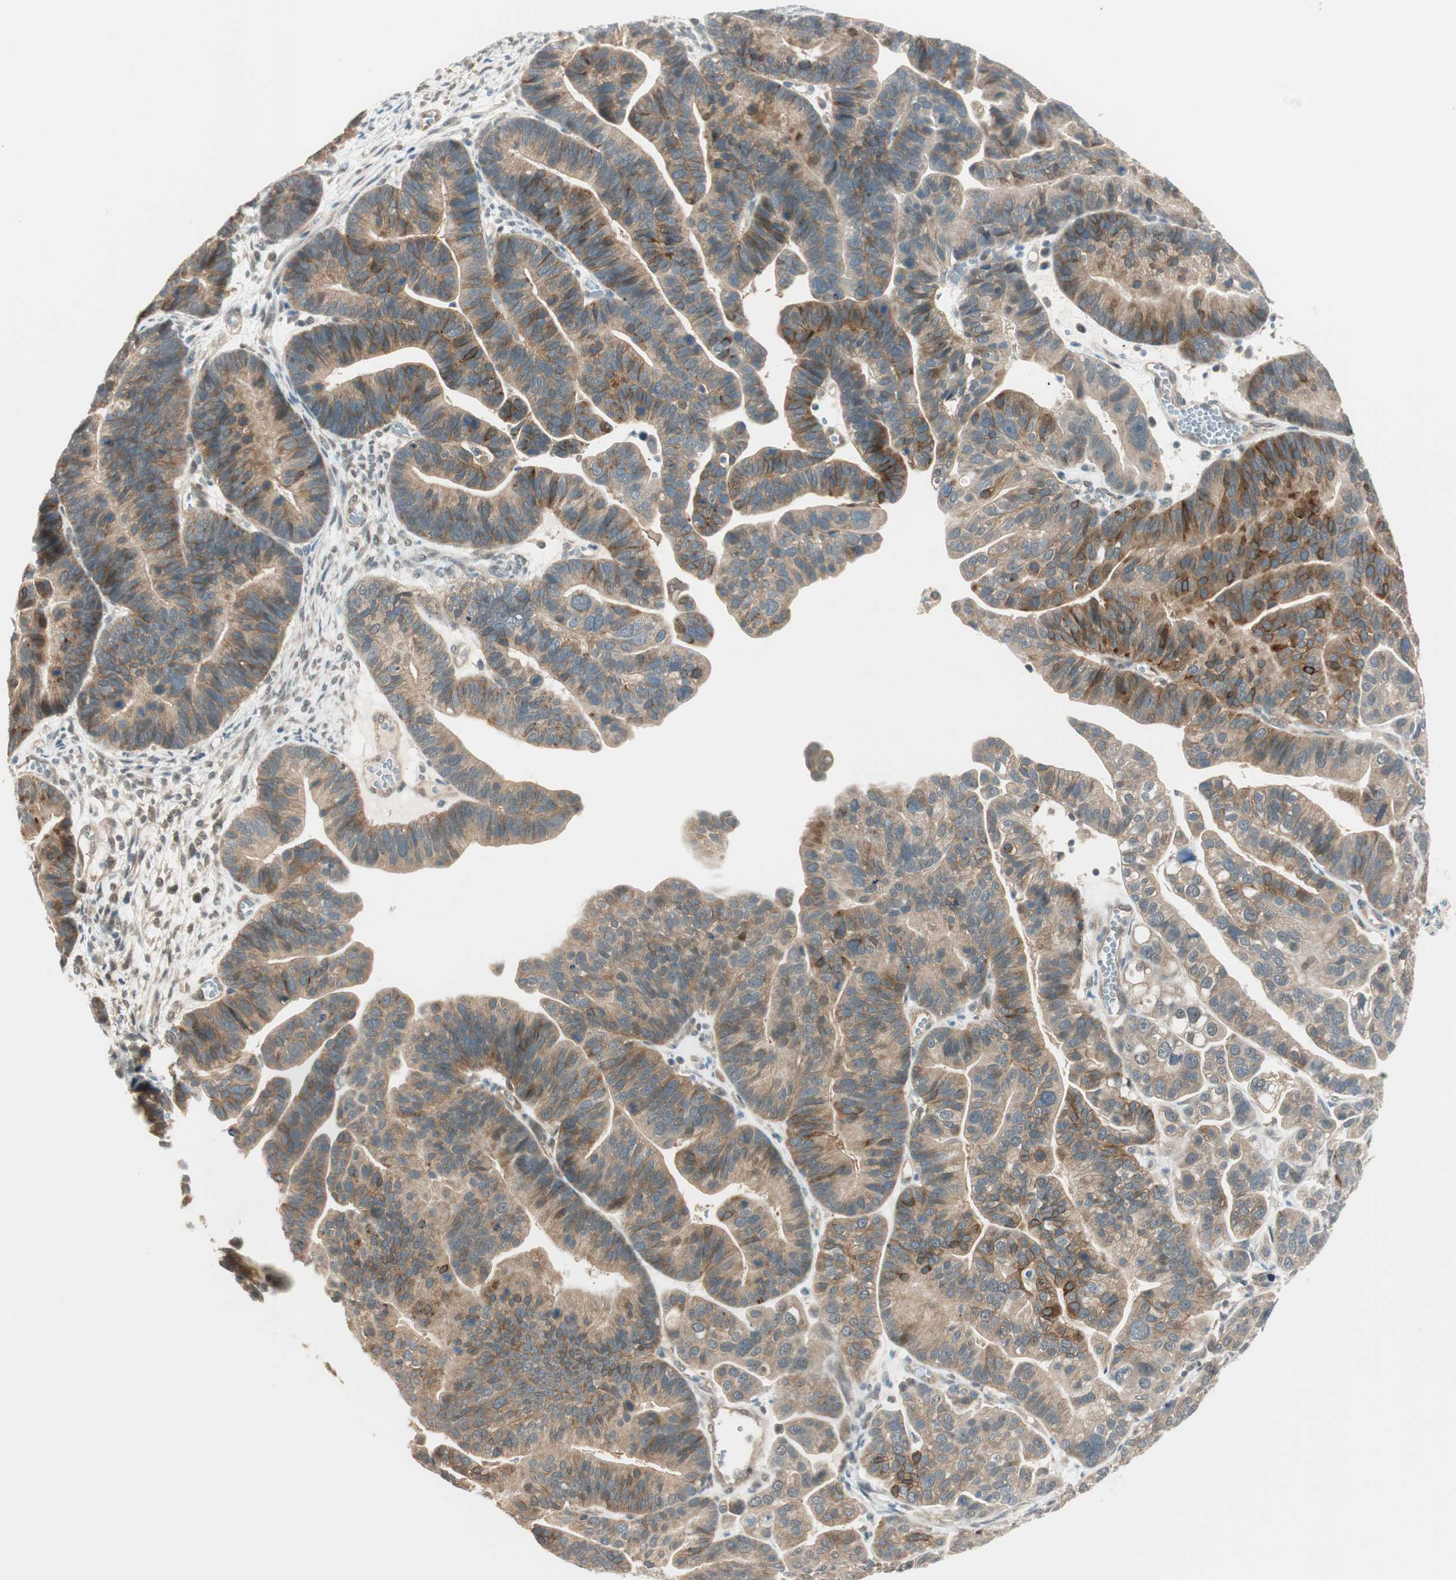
{"staining": {"intensity": "moderate", "quantity": "25%-75%", "location": "cytoplasmic/membranous"}, "tissue": "ovarian cancer", "cell_type": "Tumor cells", "image_type": "cancer", "snomed": [{"axis": "morphology", "description": "Cystadenocarcinoma, serous, NOS"}, {"axis": "topography", "description": "Ovary"}], "caption": "DAB (3,3'-diaminobenzidine) immunohistochemical staining of ovarian serous cystadenocarcinoma displays moderate cytoplasmic/membranous protein expression in approximately 25%-75% of tumor cells.", "gene": "PSMD8", "patient": {"sex": "female", "age": 56}}